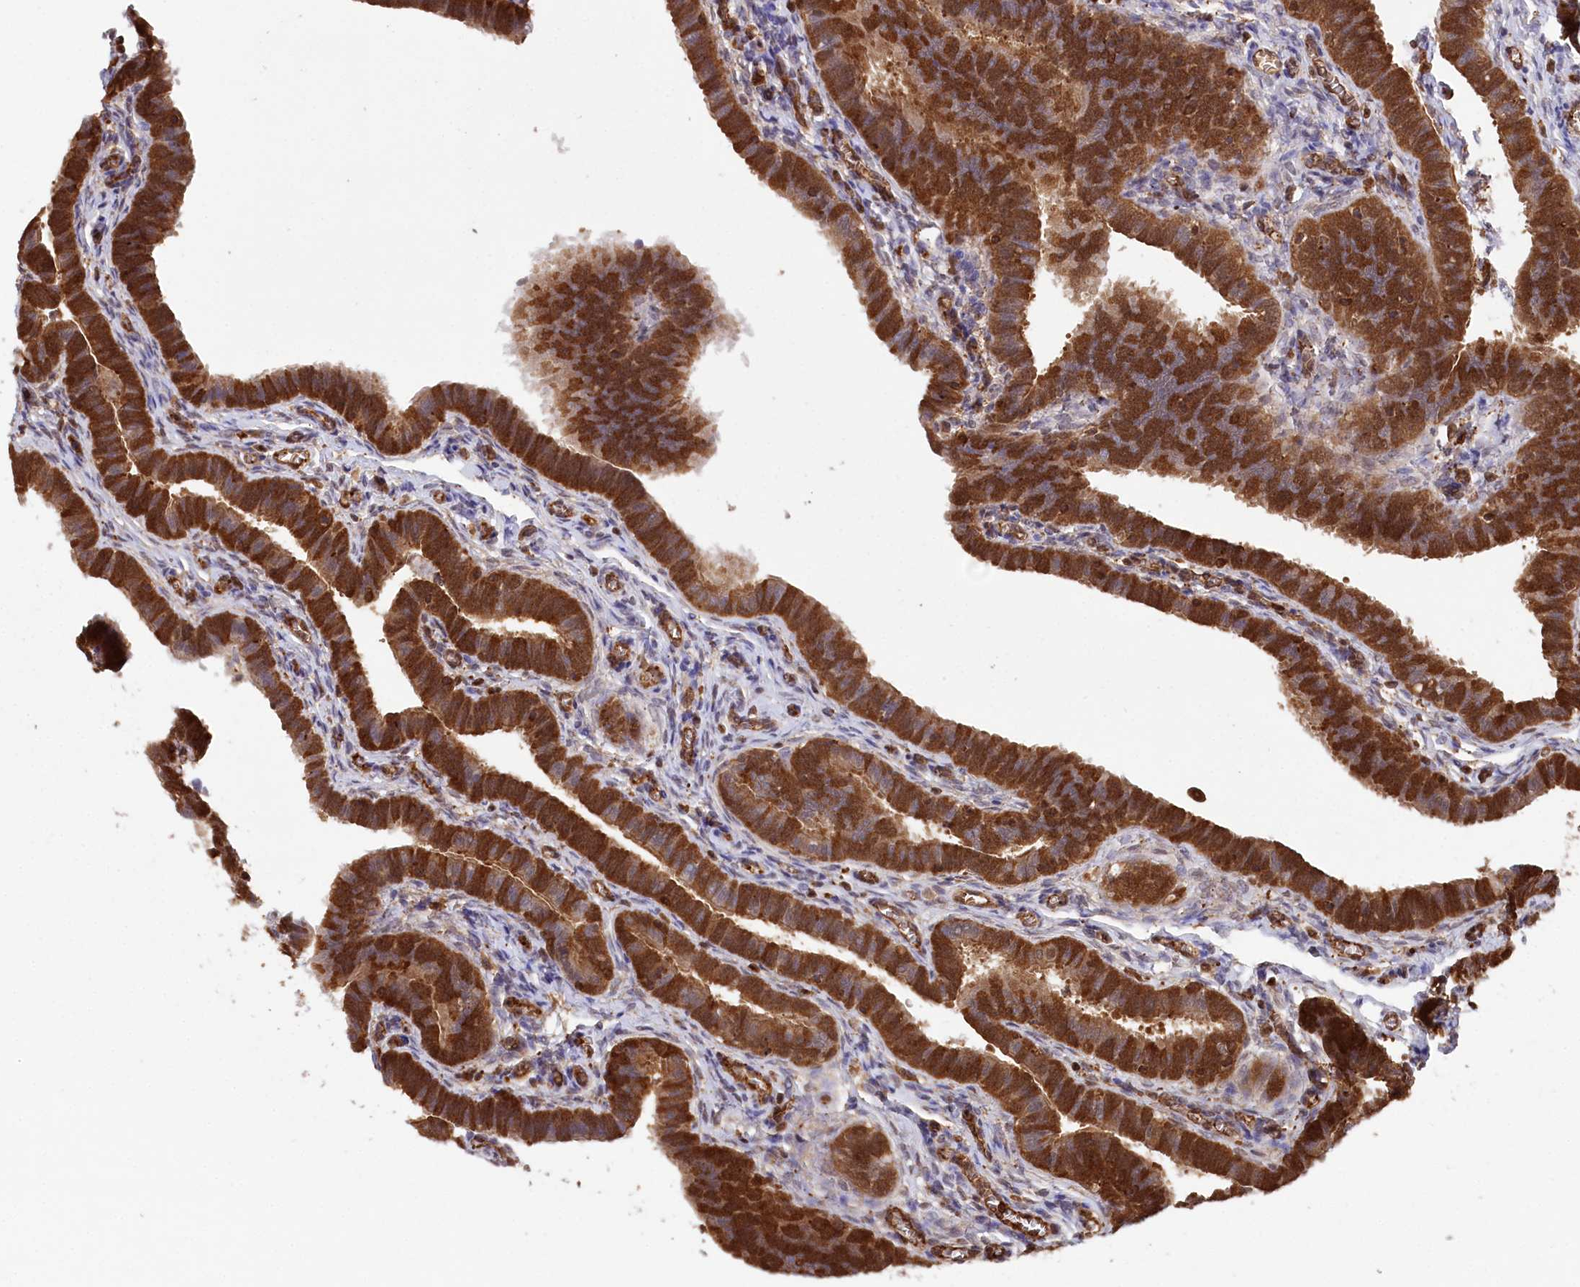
{"staining": {"intensity": "strong", "quantity": ">75%", "location": "cytoplasmic/membranous"}, "tissue": "fallopian tube", "cell_type": "Glandular cells", "image_type": "normal", "snomed": [{"axis": "morphology", "description": "Normal tissue, NOS"}, {"axis": "topography", "description": "Fallopian tube"}], "caption": "High-power microscopy captured an immunohistochemistry (IHC) image of normal fallopian tube, revealing strong cytoplasmic/membranous staining in about >75% of glandular cells. (Stains: DAB in brown, nuclei in blue, Microscopy: brightfield microscopy at high magnification).", "gene": "LSG1", "patient": {"sex": "female", "age": 36}}